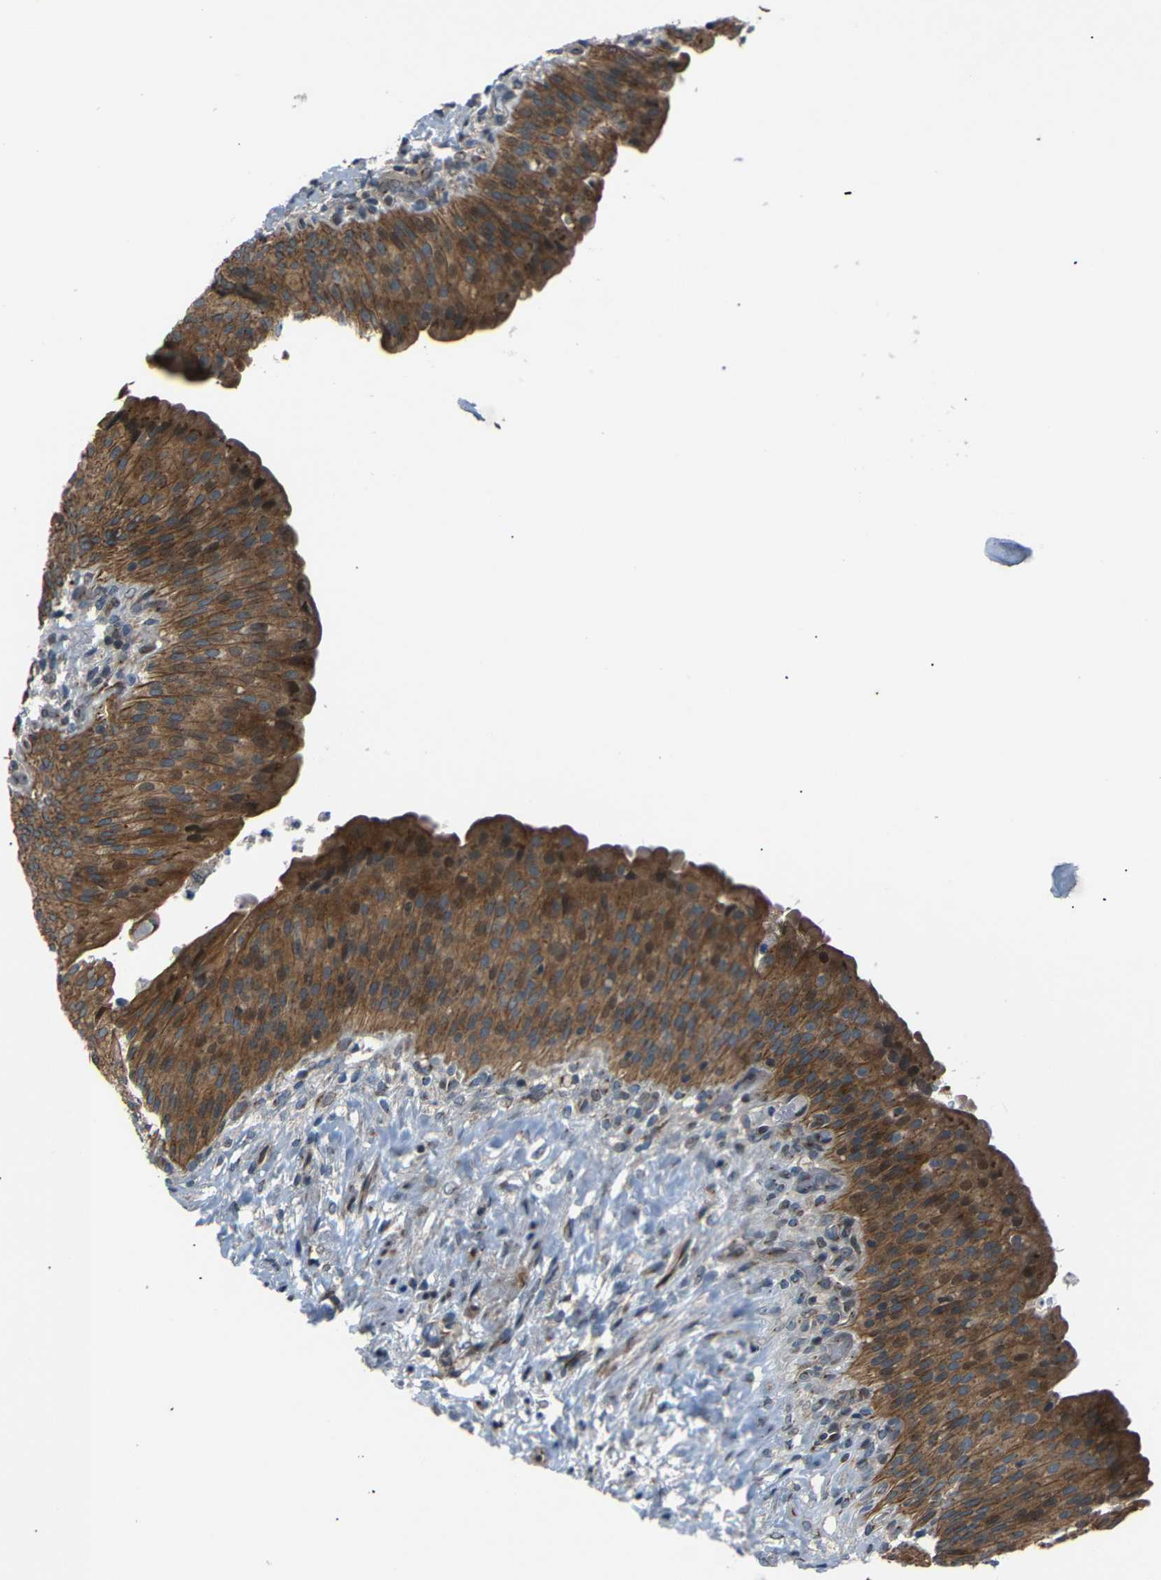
{"staining": {"intensity": "moderate", "quantity": ">75%", "location": "cytoplasmic/membranous"}, "tissue": "urinary bladder", "cell_type": "Urothelial cells", "image_type": "normal", "snomed": [{"axis": "morphology", "description": "Normal tissue, NOS"}, {"axis": "topography", "description": "Urinary bladder"}], "caption": "About >75% of urothelial cells in normal human urinary bladder reveal moderate cytoplasmic/membranous protein expression as visualized by brown immunohistochemical staining.", "gene": "AKAP9", "patient": {"sex": "female", "age": 79}}